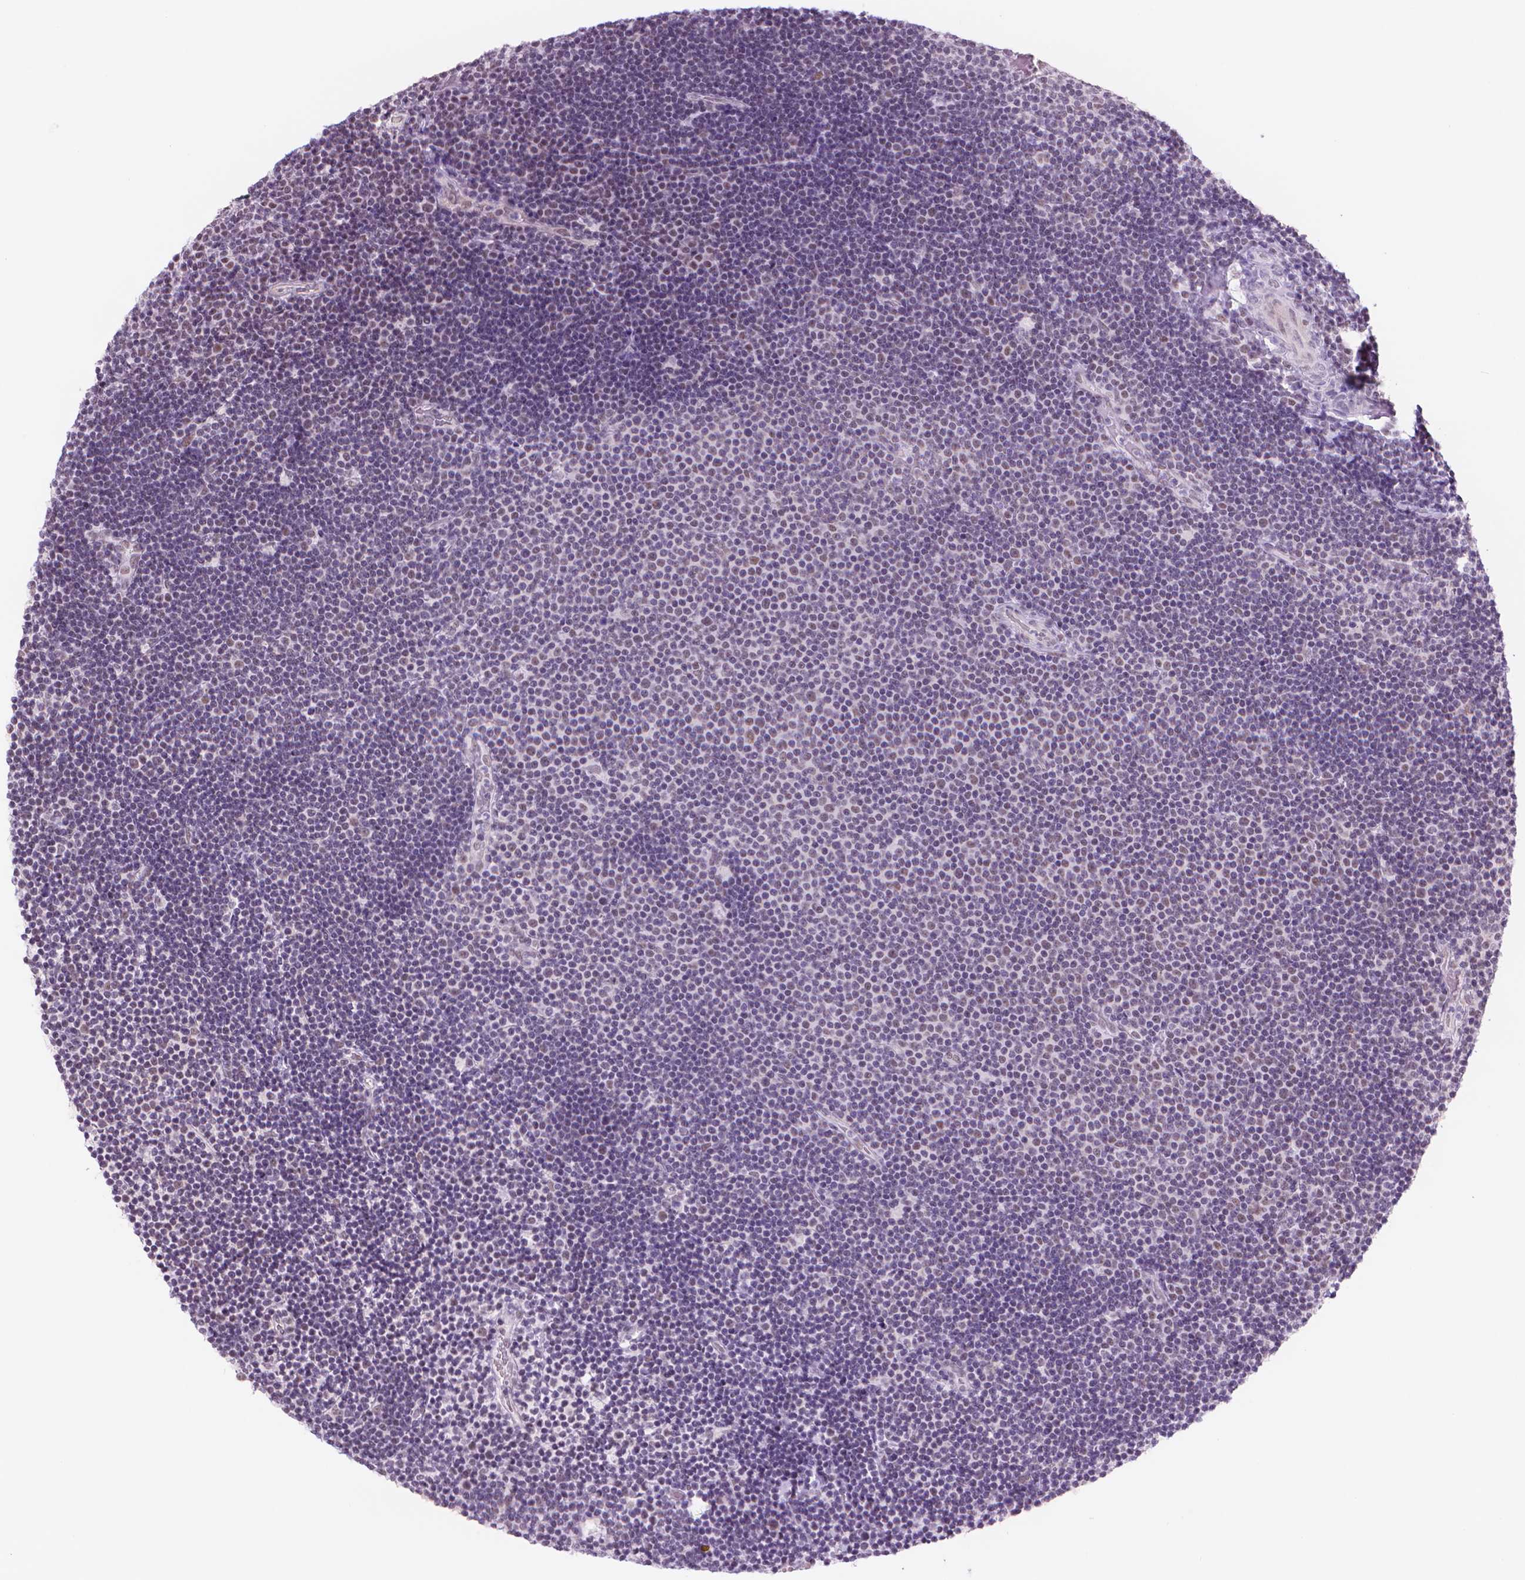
{"staining": {"intensity": "moderate", "quantity": "<25%", "location": "nuclear"}, "tissue": "lymphoma", "cell_type": "Tumor cells", "image_type": "cancer", "snomed": [{"axis": "morphology", "description": "Malignant lymphoma, non-Hodgkin's type, Low grade"}, {"axis": "topography", "description": "Brain"}], "caption": "There is low levels of moderate nuclear expression in tumor cells of malignant lymphoma, non-Hodgkin's type (low-grade), as demonstrated by immunohistochemical staining (brown color).", "gene": "POLR3D", "patient": {"sex": "female", "age": 66}}